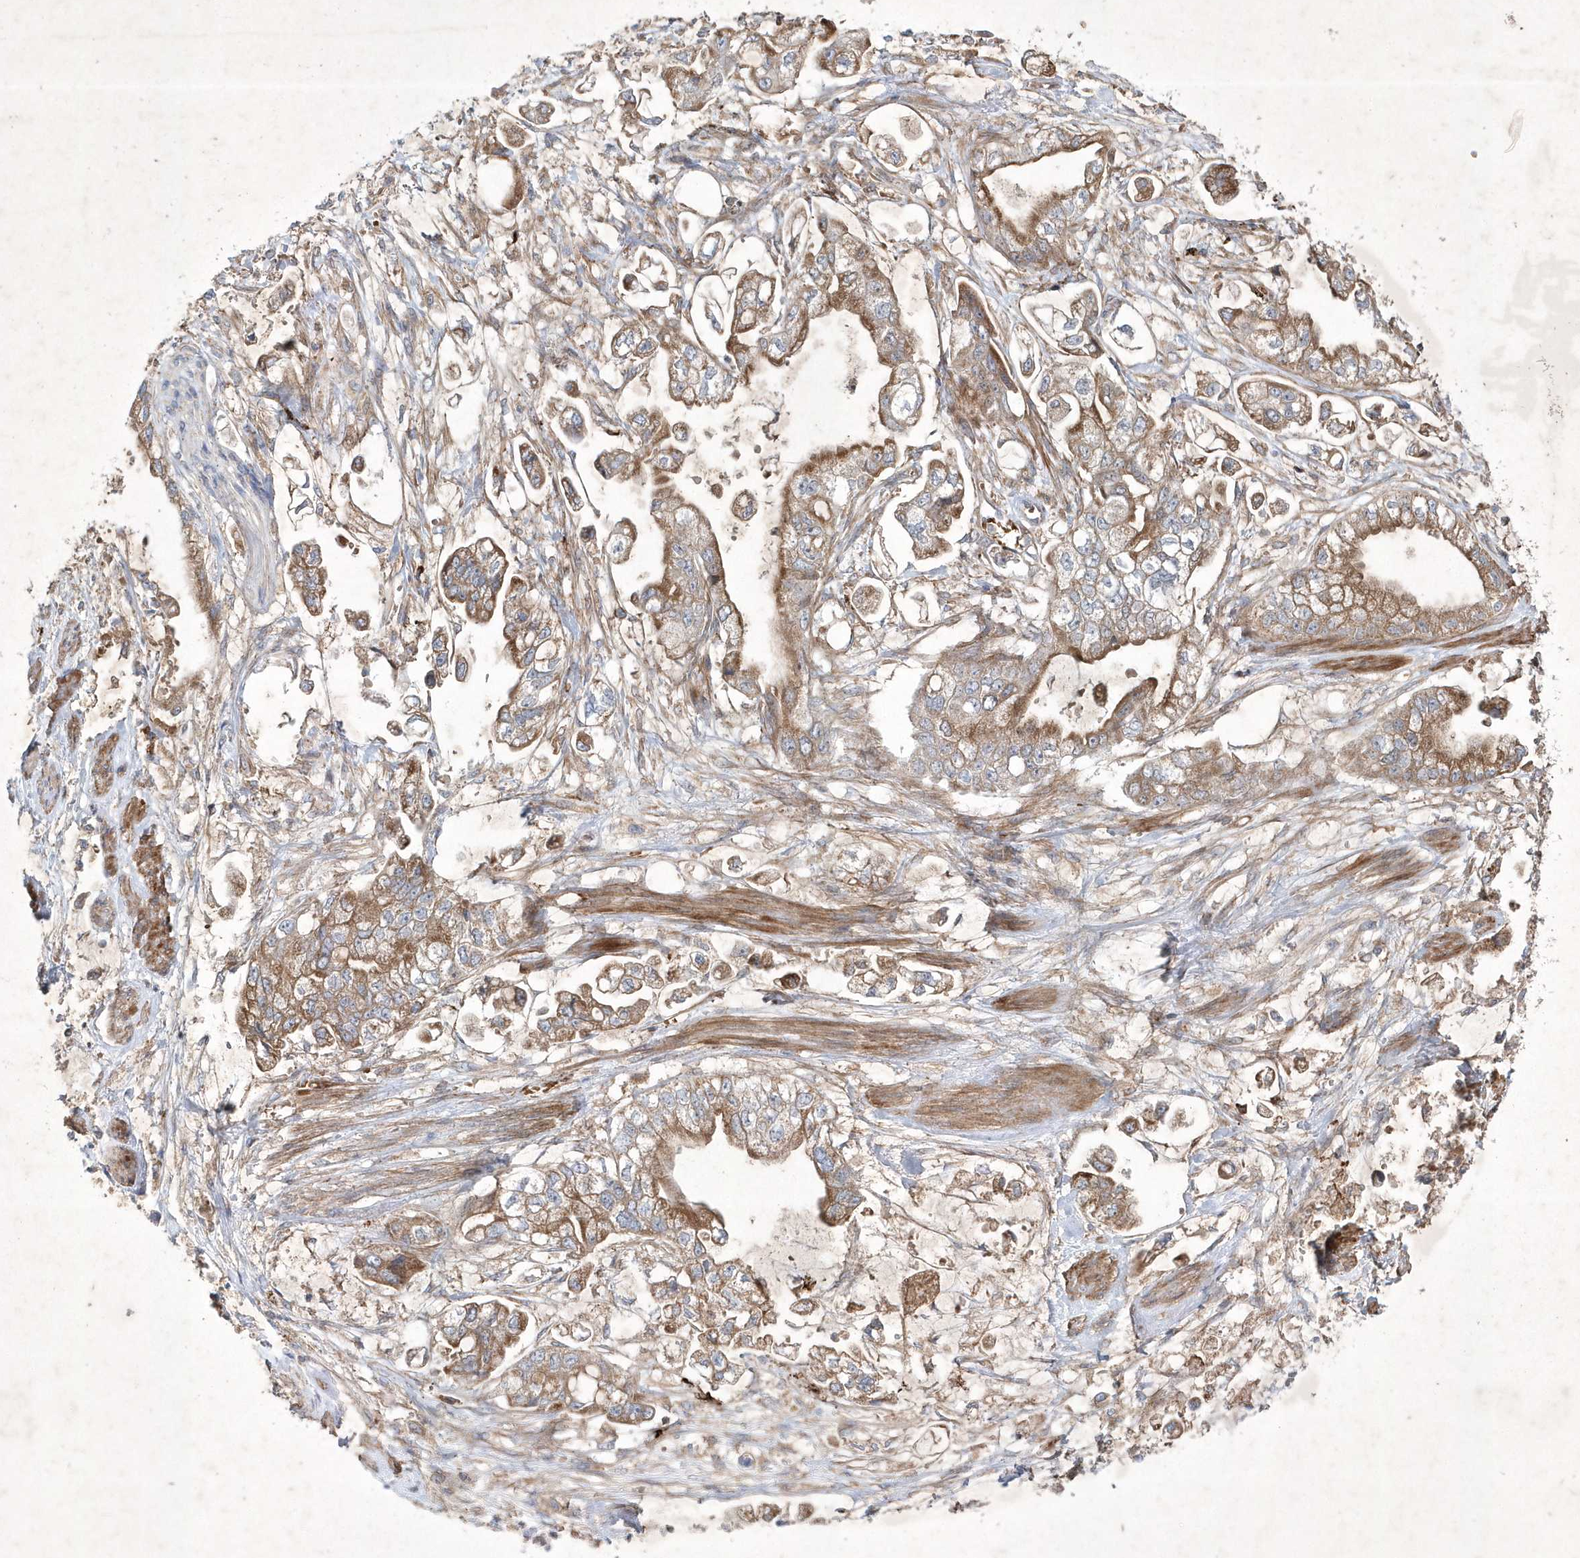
{"staining": {"intensity": "moderate", "quantity": ">75%", "location": "cytoplasmic/membranous"}, "tissue": "stomach cancer", "cell_type": "Tumor cells", "image_type": "cancer", "snomed": [{"axis": "morphology", "description": "Adenocarcinoma, NOS"}, {"axis": "topography", "description": "Stomach"}], "caption": "The histopathology image displays a brown stain indicating the presence of a protein in the cytoplasmic/membranous of tumor cells in stomach cancer (adenocarcinoma).", "gene": "OPA1", "patient": {"sex": "male", "age": 62}}